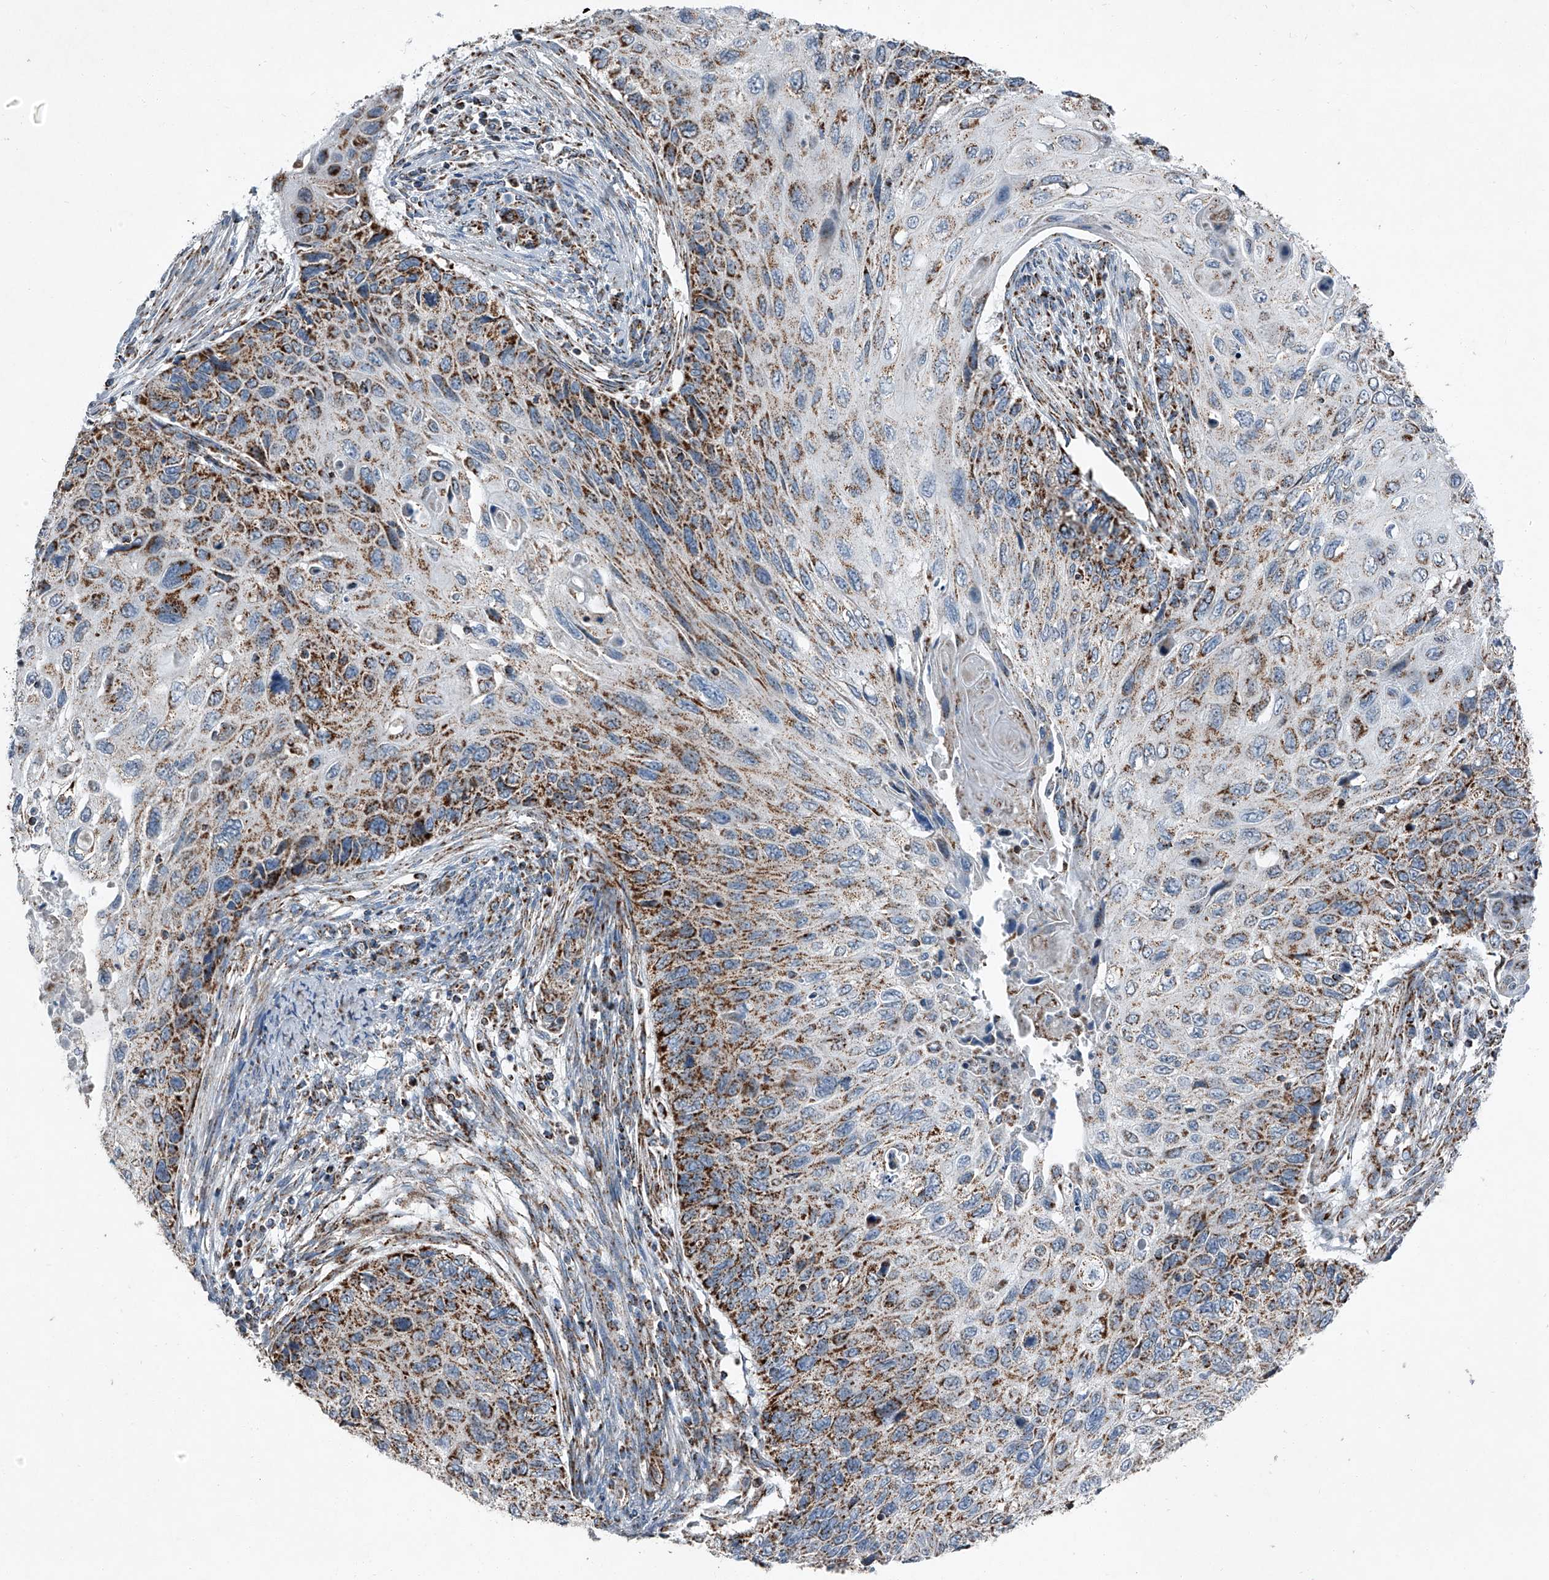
{"staining": {"intensity": "moderate", "quantity": ">75%", "location": "cytoplasmic/membranous"}, "tissue": "cervical cancer", "cell_type": "Tumor cells", "image_type": "cancer", "snomed": [{"axis": "morphology", "description": "Squamous cell carcinoma, NOS"}, {"axis": "topography", "description": "Cervix"}], "caption": "Immunohistochemical staining of human squamous cell carcinoma (cervical) exhibits medium levels of moderate cytoplasmic/membranous protein expression in approximately >75% of tumor cells.", "gene": "CHRNA7", "patient": {"sex": "female", "age": 70}}